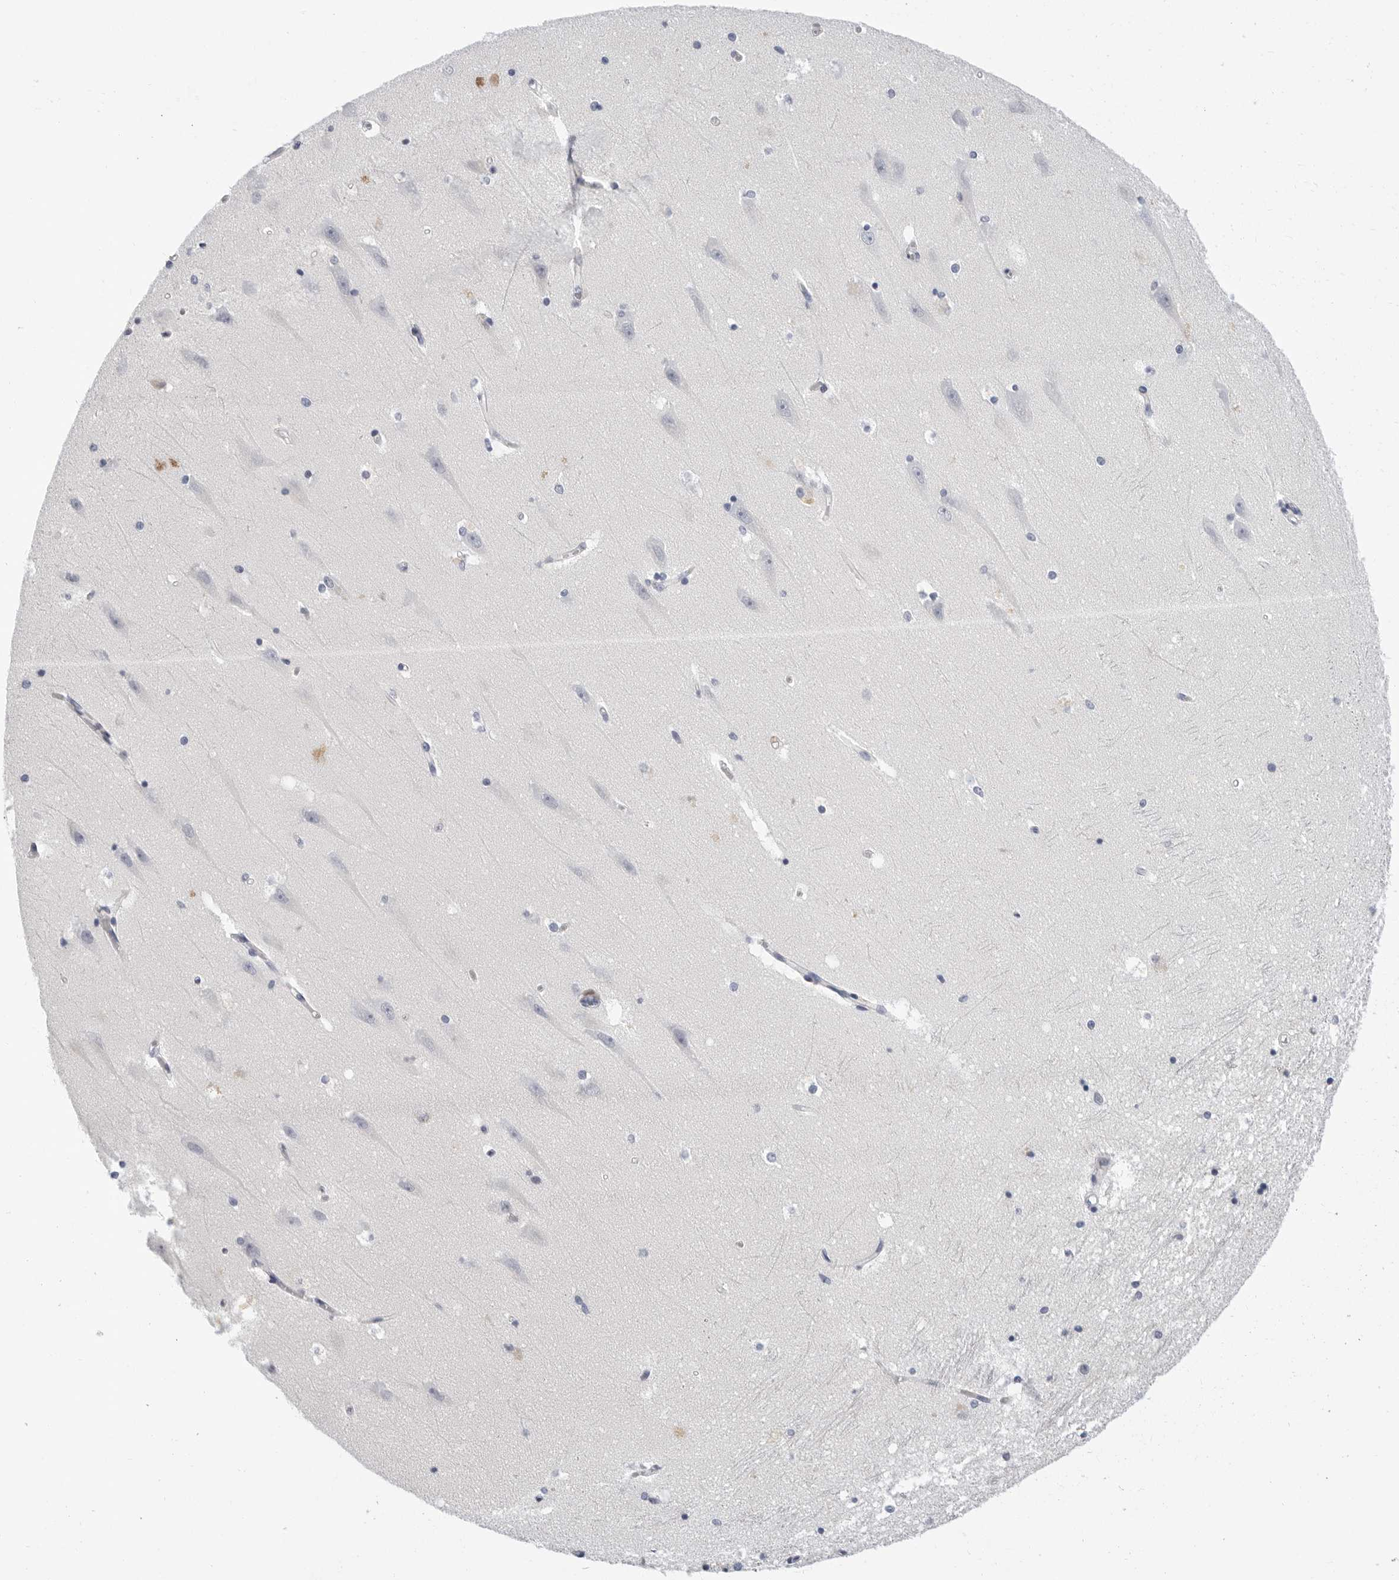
{"staining": {"intensity": "negative", "quantity": "none", "location": "none"}, "tissue": "hippocampus", "cell_type": "Glial cells", "image_type": "normal", "snomed": [{"axis": "morphology", "description": "Normal tissue, NOS"}, {"axis": "topography", "description": "Hippocampus"}], "caption": "Image shows no protein positivity in glial cells of benign hippocampus.", "gene": "PLN", "patient": {"sex": "male", "age": 45}}